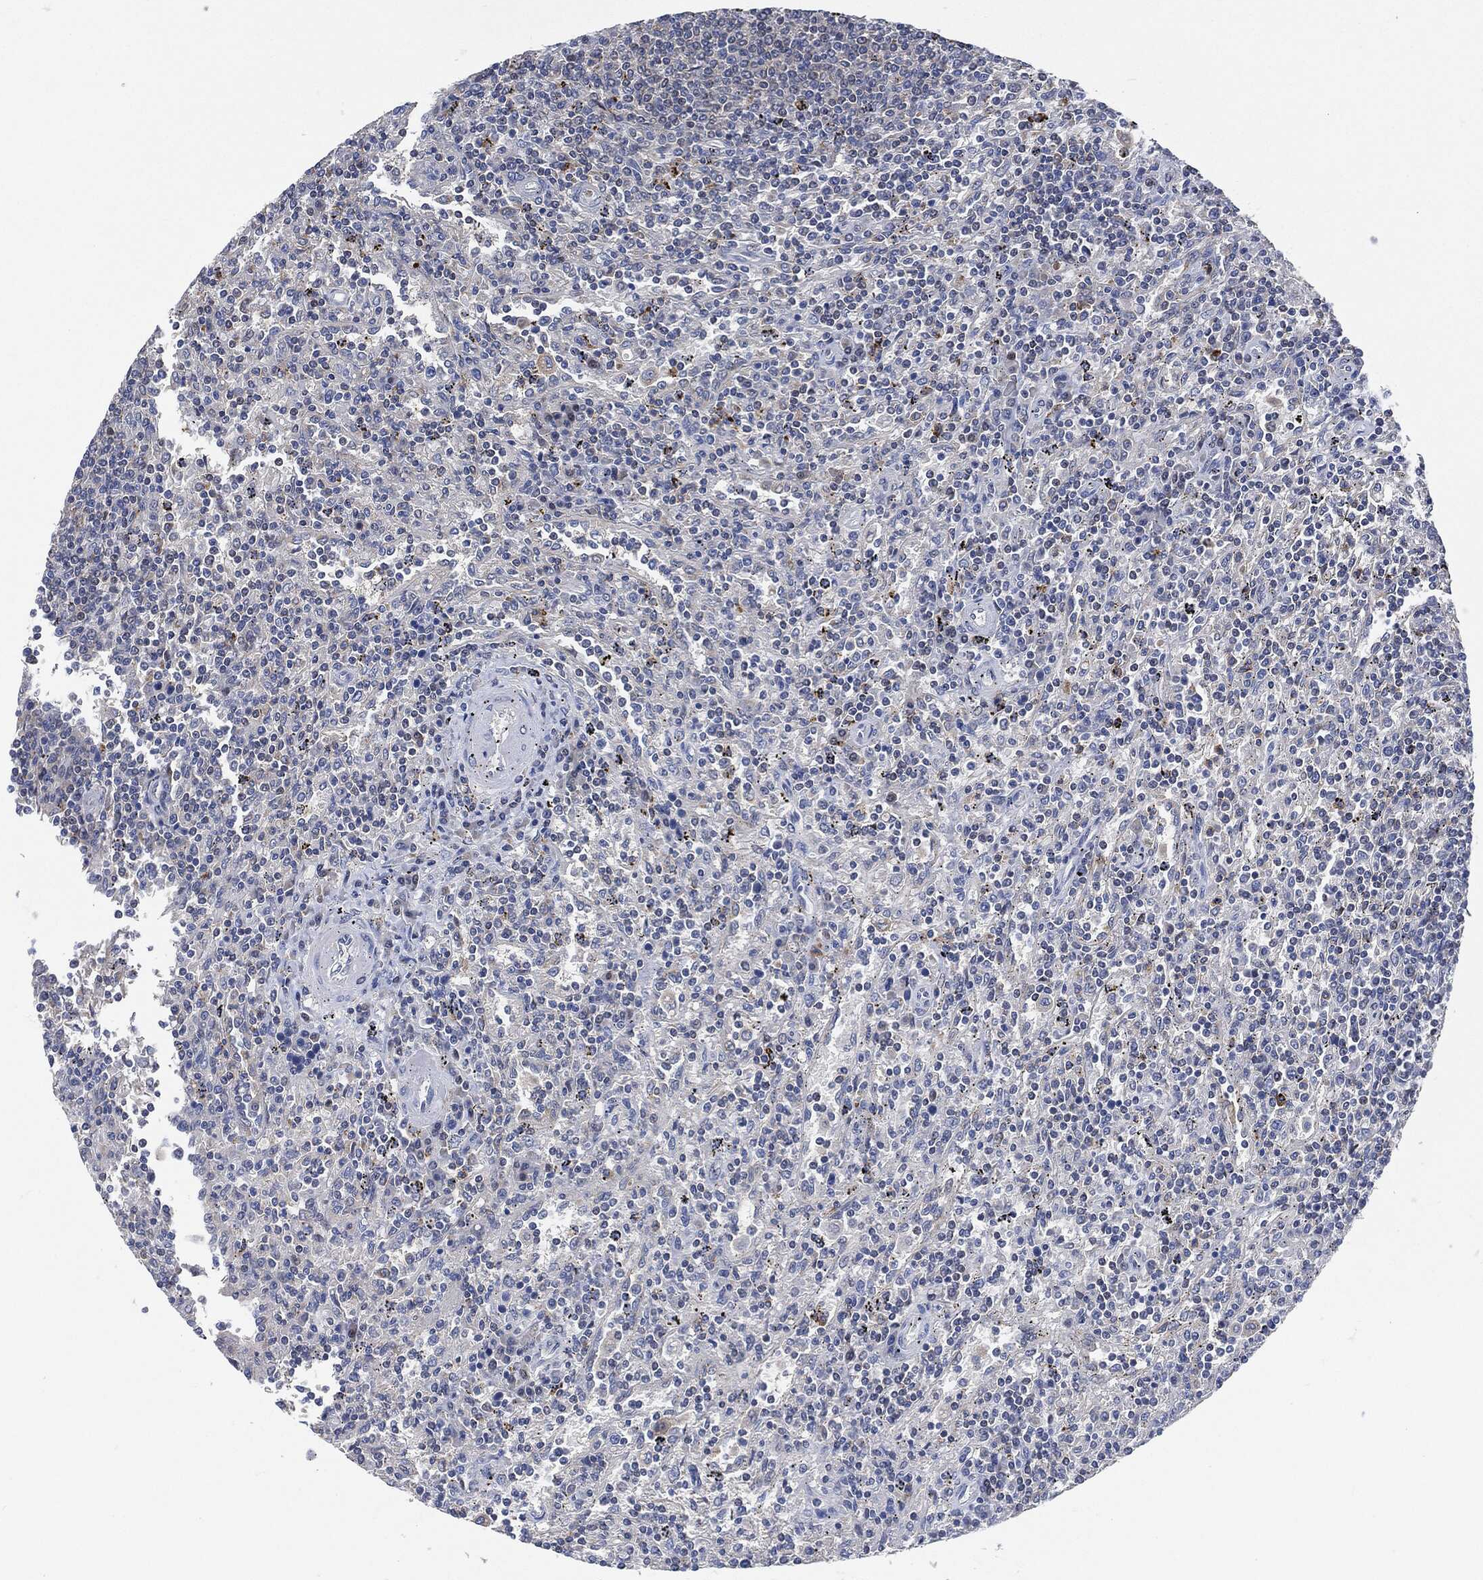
{"staining": {"intensity": "negative", "quantity": "none", "location": "none"}, "tissue": "lymphoma", "cell_type": "Tumor cells", "image_type": "cancer", "snomed": [{"axis": "morphology", "description": "Malignant lymphoma, non-Hodgkin's type, Low grade"}, {"axis": "topography", "description": "Spleen"}], "caption": "Immunohistochemistry photomicrograph of human malignant lymphoma, non-Hodgkin's type (low-grade) stained for a protein (brown), which shows no positivity in tumor cells.", "gene": "VSIG4", "patient": {"sex": "male", "age": 62}}